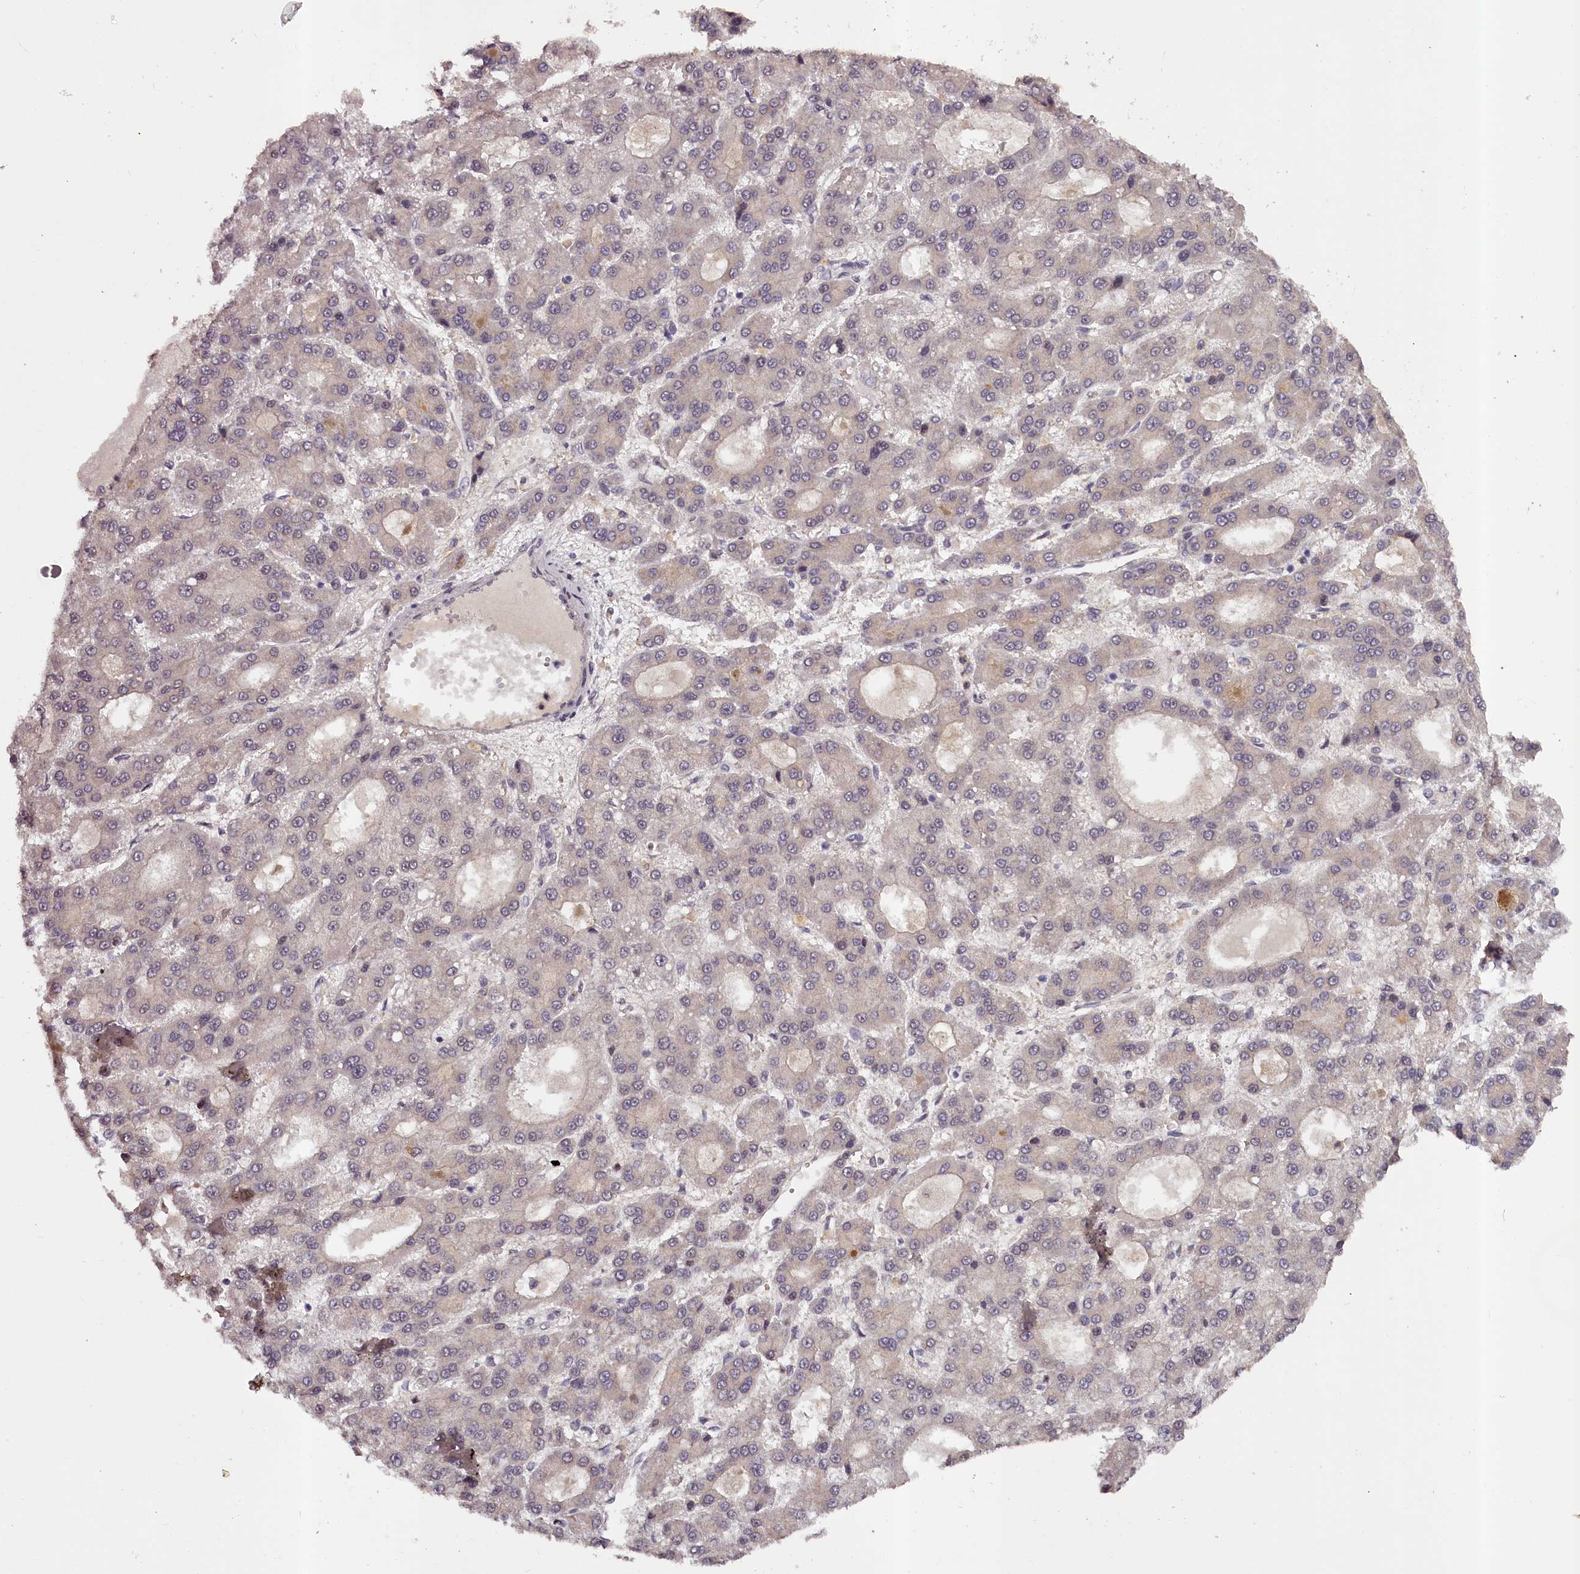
{"staining": {"intensity": "negative", "quantity": "none", "location": "none"}, "tissue": "liver cancer", "cell_type": "Tumor cells", "image_type": "cancer", "snomed": [{"axis": "morphology", "description": "Carcinoma, Hepatocellular, NOS"}, {"axis": "topography", "description": "Liver"}], "caption": "IHC of liver cancer (hepatocellular carcinoma) exhibits no positivity in tumor cells.", "gene": "MAML3", "patient": {"sex": "male", "age": 70}}